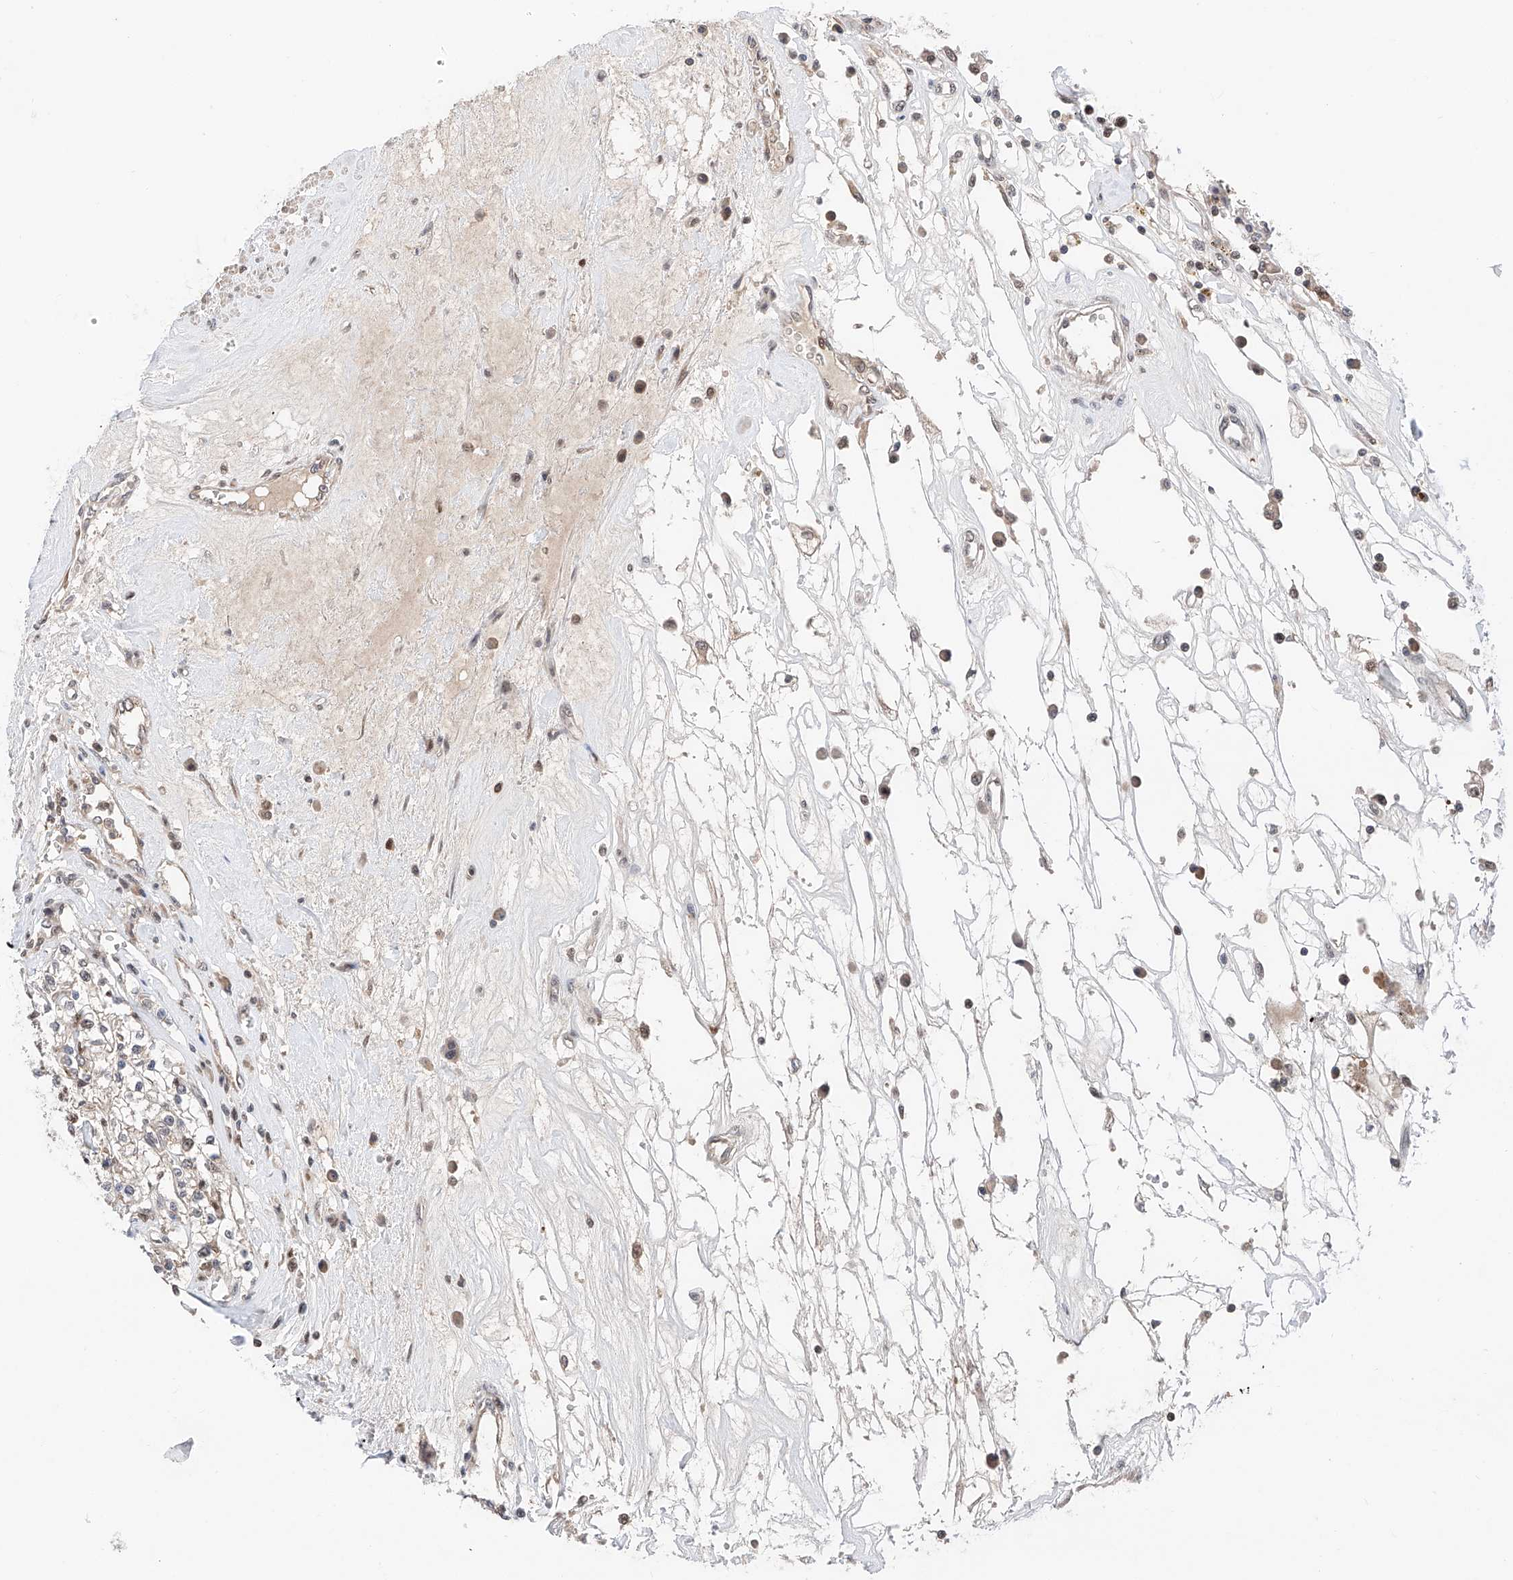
{"staining": {"intensity": "negative", "quantity": "none", "location": "none"}, "tissue": "renal cancer", "cell_type": "Tumor cells", "image_type": "cancer", "snomed": [{"axis": "morphology", "description": "Adenocarcinoma, NOS"}, {"axis": "topography", "description": "Kidney"}], "caption": "Tumor cells are negative for protein expression in human renal cancer (adenocarcinoma). The staining was performed using DAB (3,3'-diaminobenzidine) to visualize the protein expression in brown, while the nuclei were stained in blue with hematoxylin (Magnification: 20x).", "gene": "SNRNP200", "patient": {"sex": "female", "age": 59}}